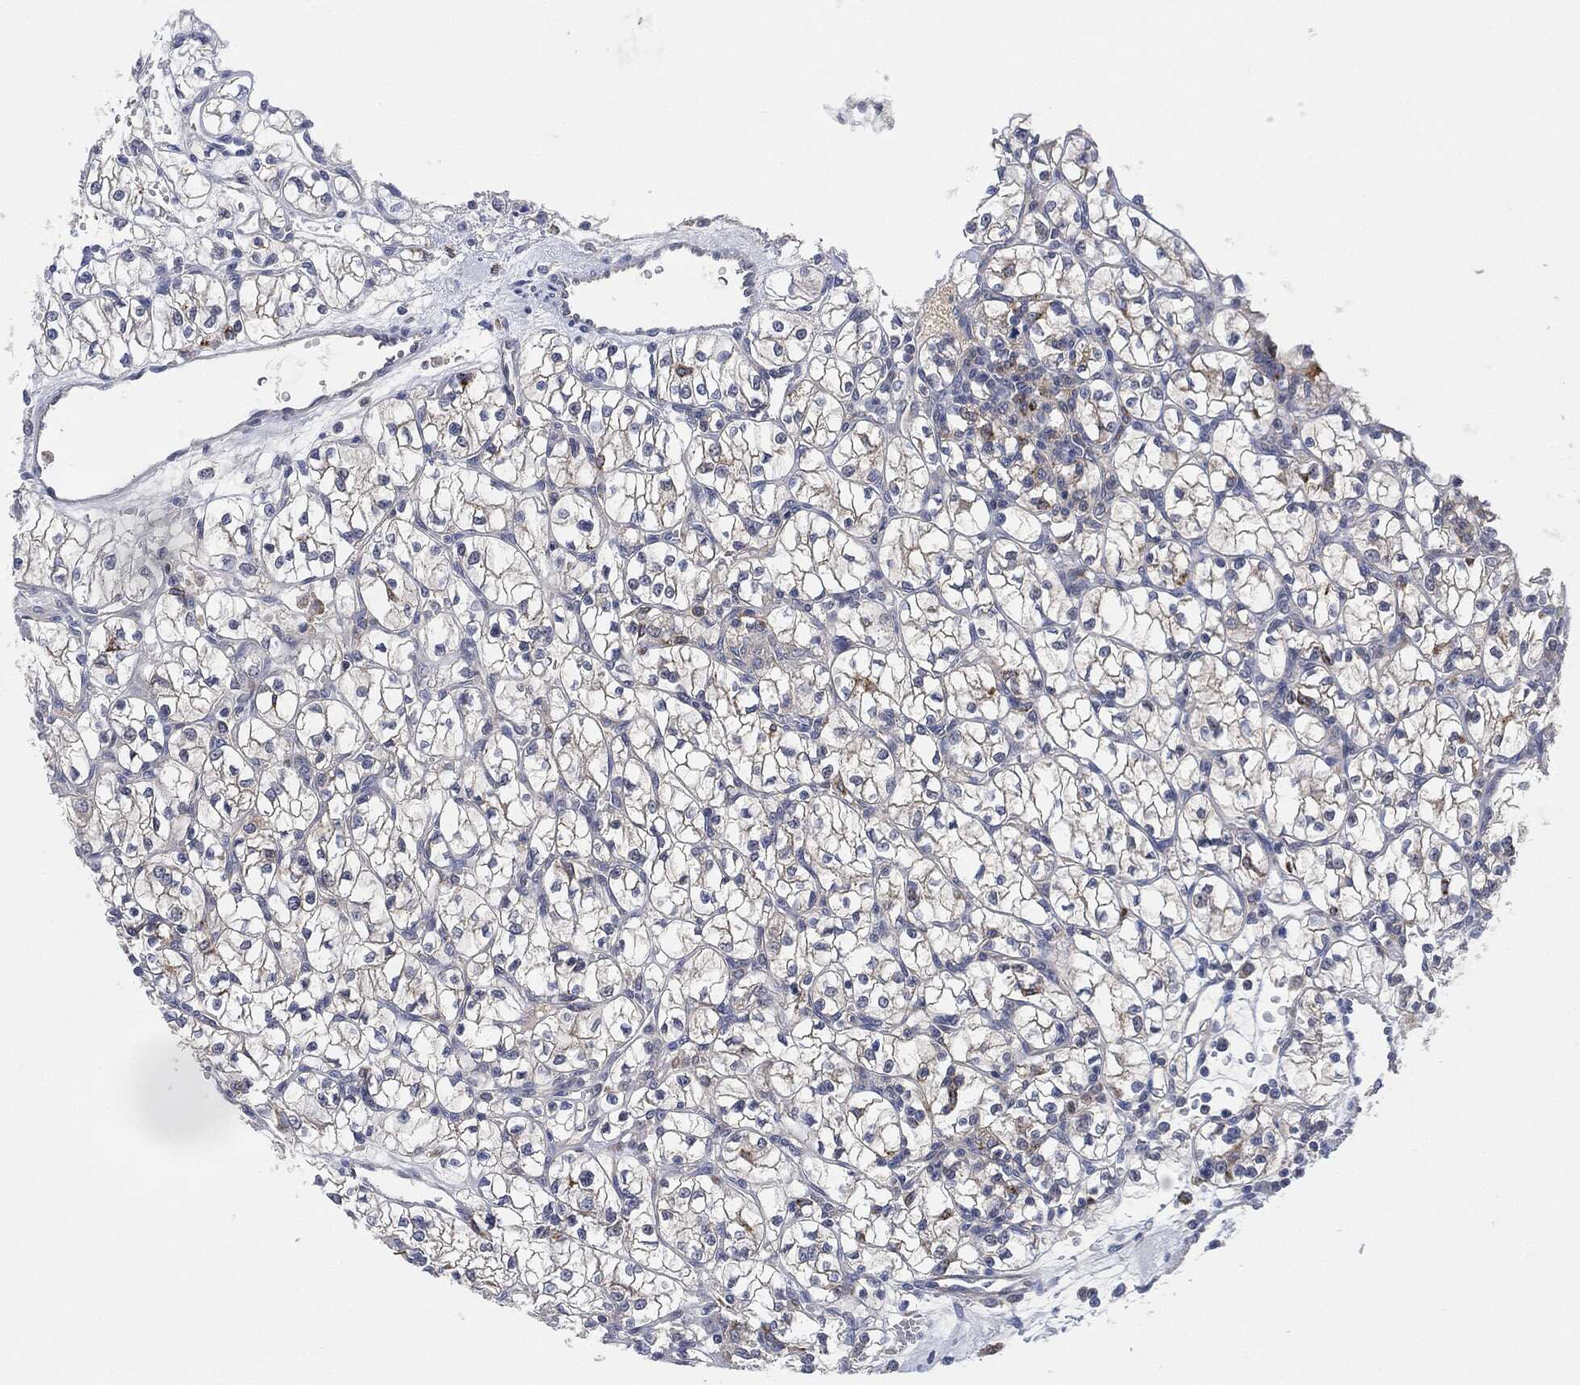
{"staining": {"intensity": "negative", "quantity": "none", "location": "none"}, "tissue": "renal cancer", "cell_type": "Tumor cells", "image_type": "cancer", "snomed": [{"axis": "morphology", "description": "Adenocarcinoma, NOS"}, {"axis": "topography", "description": "Kidney"}], "caption": "Protein analysis of adenocarcinoma (renal) demonstrates no significant positivity in tumor cells.", "gene": "VSIG4", "patient": {"sex": "female", "age": 64}}